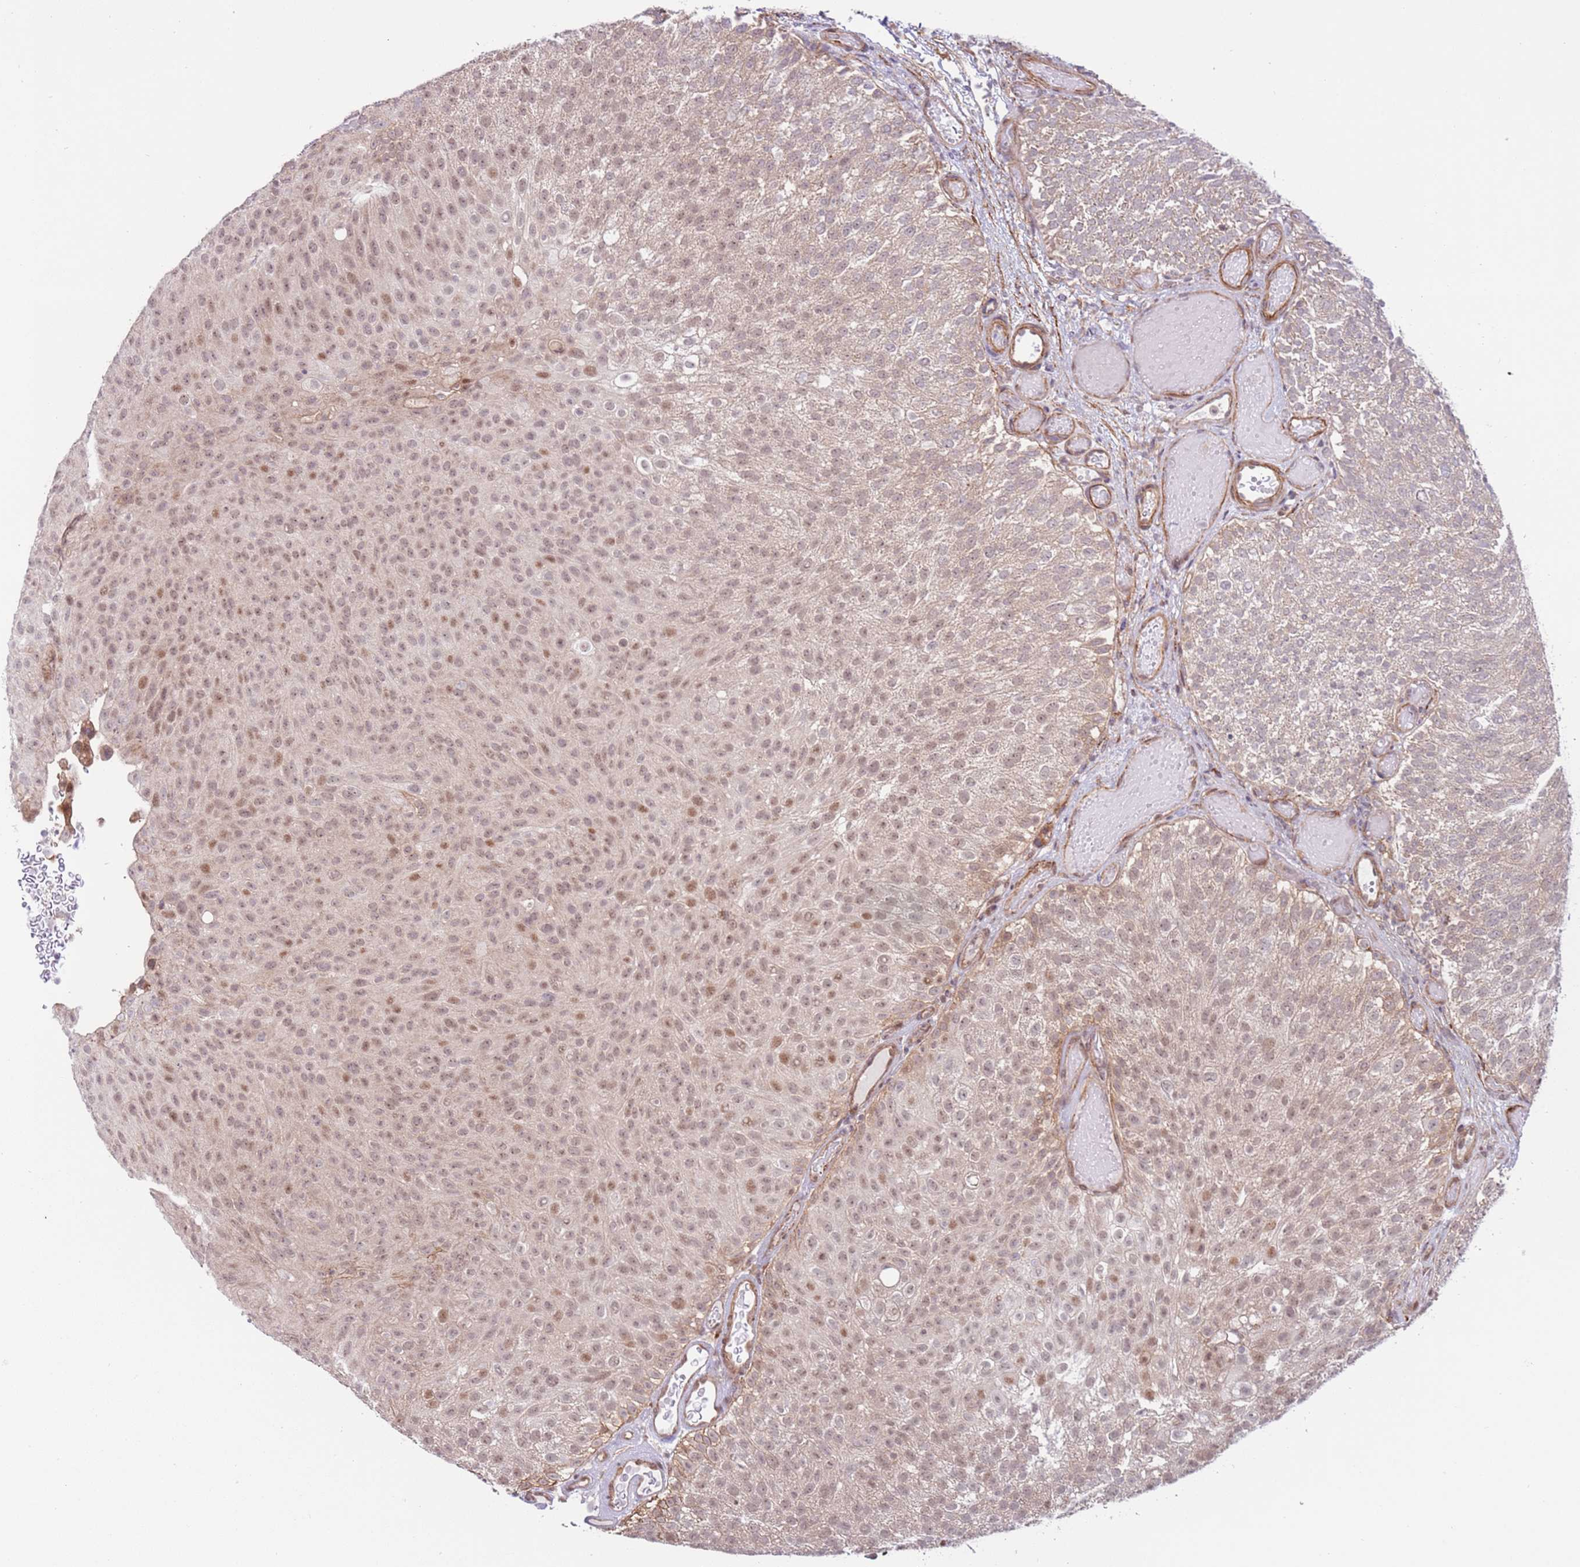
{"staining": {"intensity": "weak", "quantity": ">75%", "location": "nuclear"}, "tissue": "urothelial cancer", "cell_type": "Tumor cells", "image_type": "cancer", "snomed": [{"axis": "morphology", "description": "Urothelial carcinoma, Low grade"}, {"axis": "topography", "description": "Urinary bladder"}], "caption": "Immunohistochemical staining of urothelial cancer exhibits weak nuclear protein positivity in approximately >75% of tumor cells.", "gene": "DCAF4", "patient": {"sex": "male", "age": 78}}